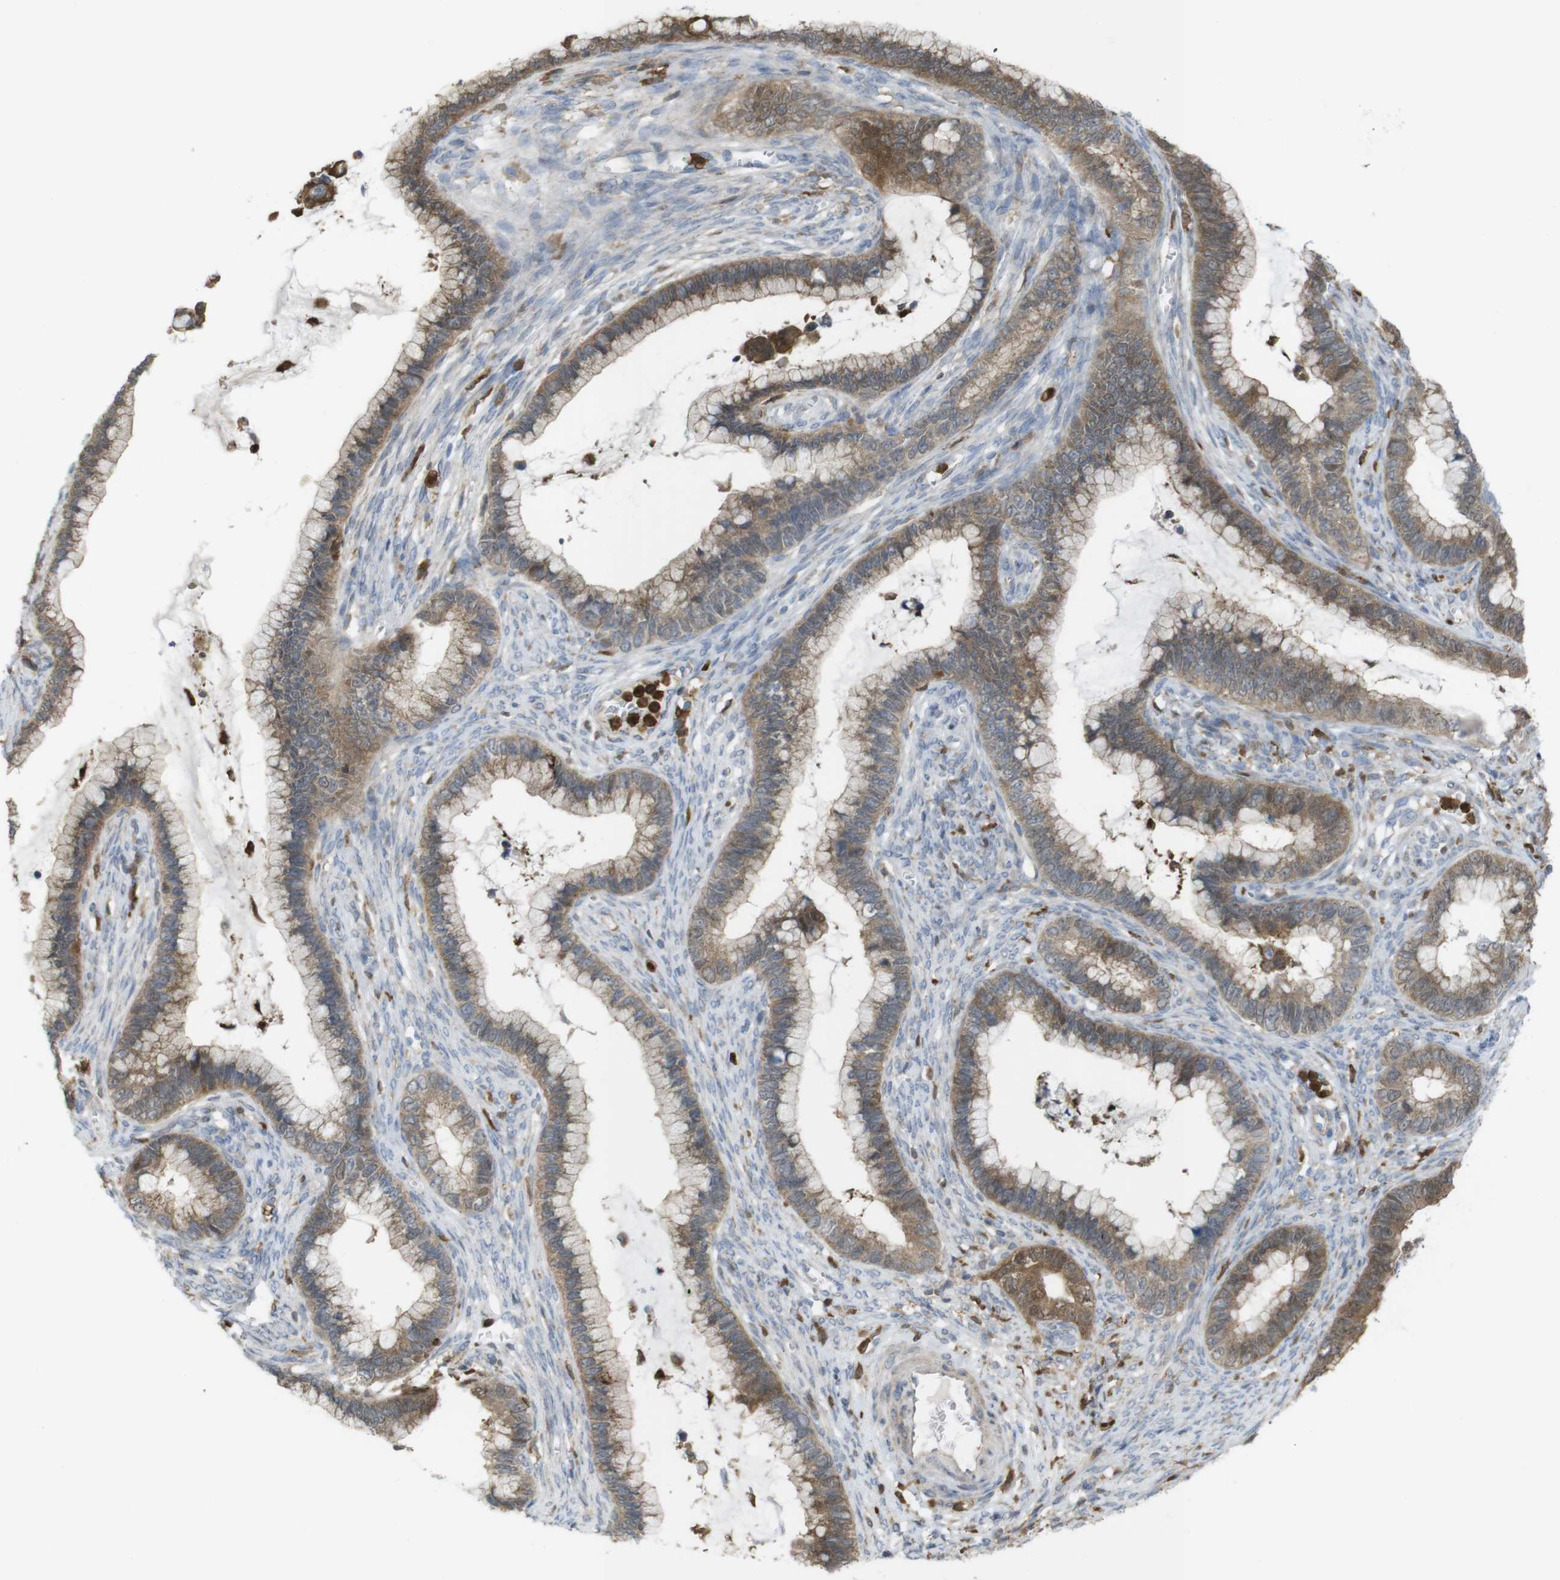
{"staining": {"intensity": "weak", "quantity": ">75%", "location": "cytoplasmic/membranous"}, "tissue": "cervical cancer", "cell_type": "Tumor cells", "image_type": "cancer", "snomed": [{"axis": "morphology", "description": "Adenocarcinoma, NOS"}, {"axis": "topography", "description": "Cervix"}], "caption": "High-power microscopy captured an IHC photomicrograph of cervical cancer (adenocarcinoma), revealing weak cytoplasmic/membranous positivity in about >75% of tumor cells. The protein is stained brown, and the nuclei are stained in blue (DAB (3,3'-diaminobenzidine) IHC with brightfield microscopy, high magnification).", "gene": "PRKCD", "patient": {"sex": "female", "age": 44}}